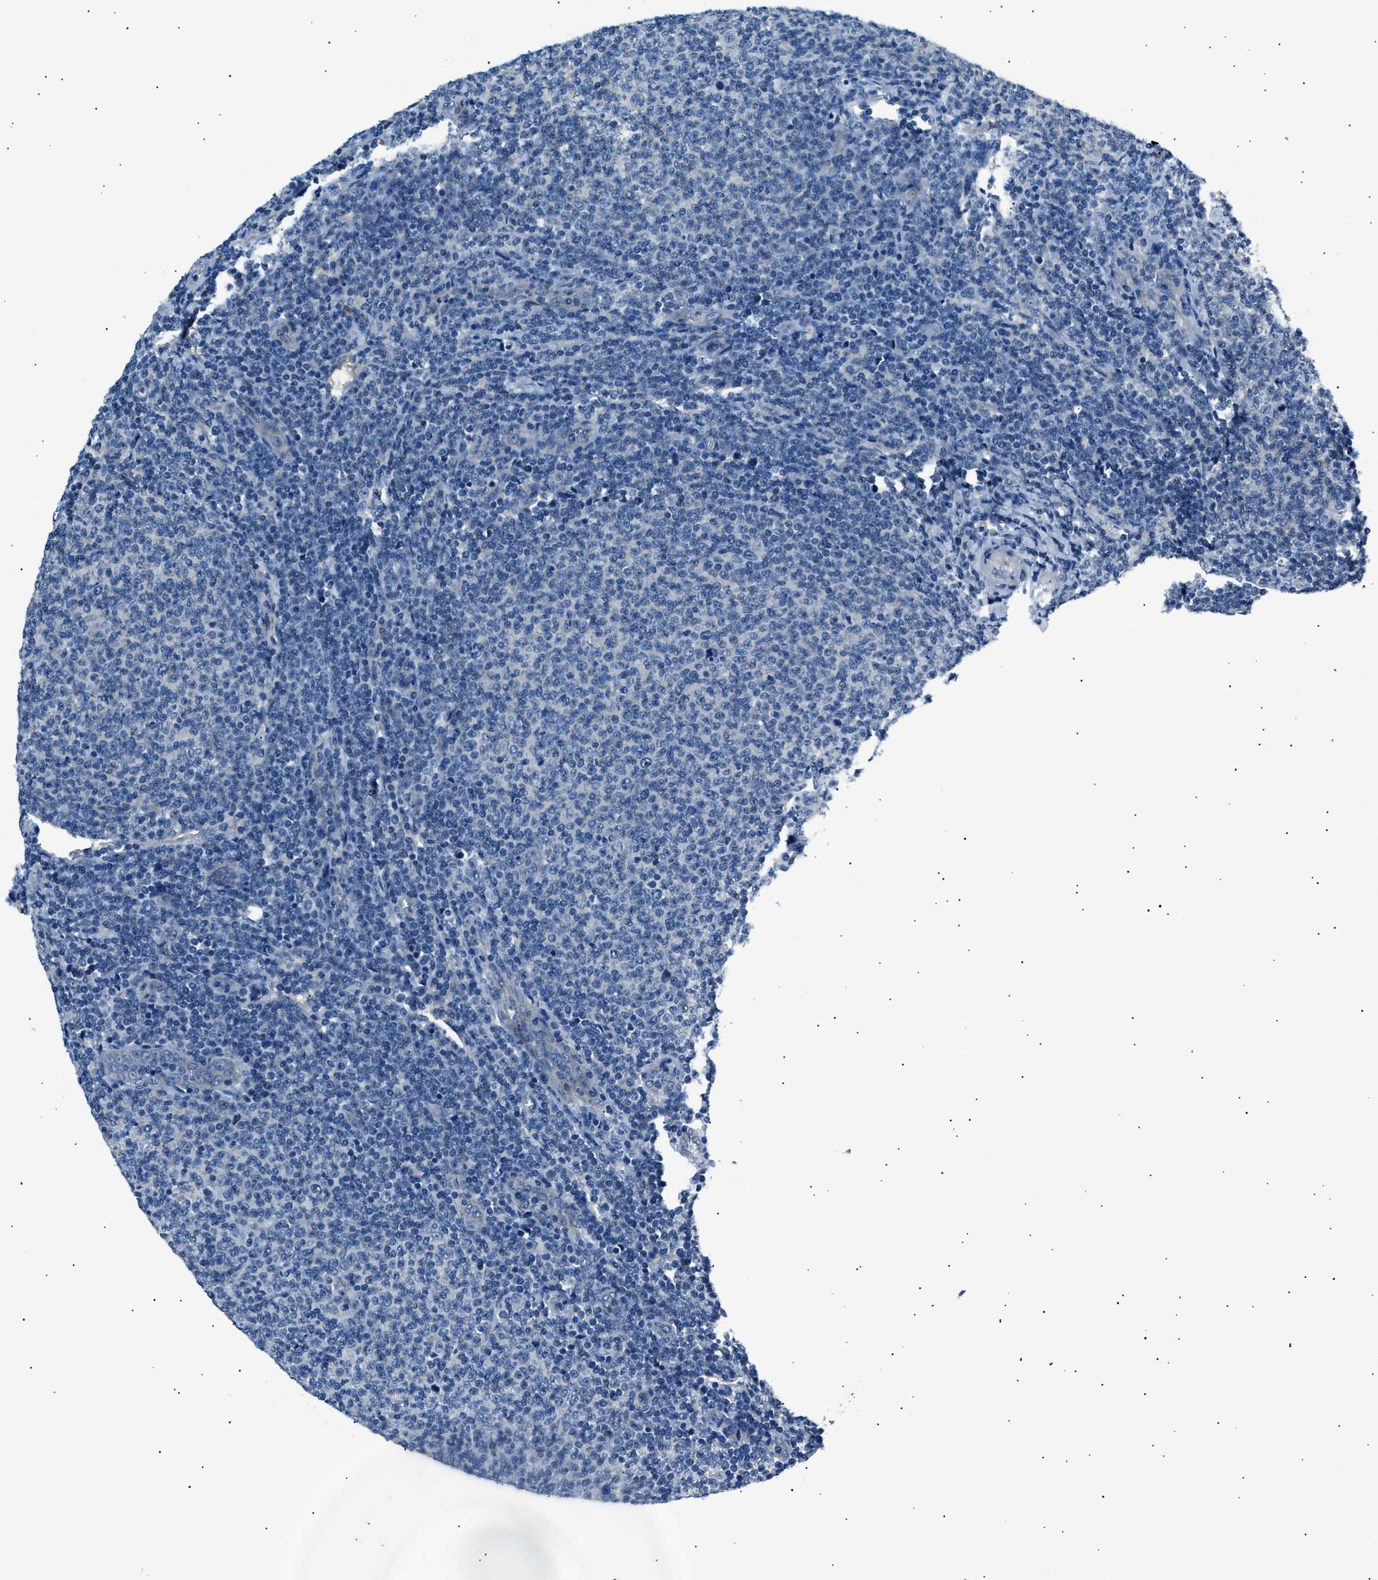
{"staining": {"intensity": "negative", "quantity": "none", "location": "none"}, "tissue": "lymphoma", "cell_type": "Tumor cells", "image_type": "cancer", "snomed": [{"axis": "morphology", "description": "Malignant lymphoma, non-Hodgkin's type, Low grade"}, {"axis": "topography", "description": "Lymph node"}], "caption": "A high-resolution histopathology image shows IHC staining of lymphoma, which reveals no significant staining in tumor cells.", "gene": "LRRC37B", "patient": {"sex": "male", "age": 66}}